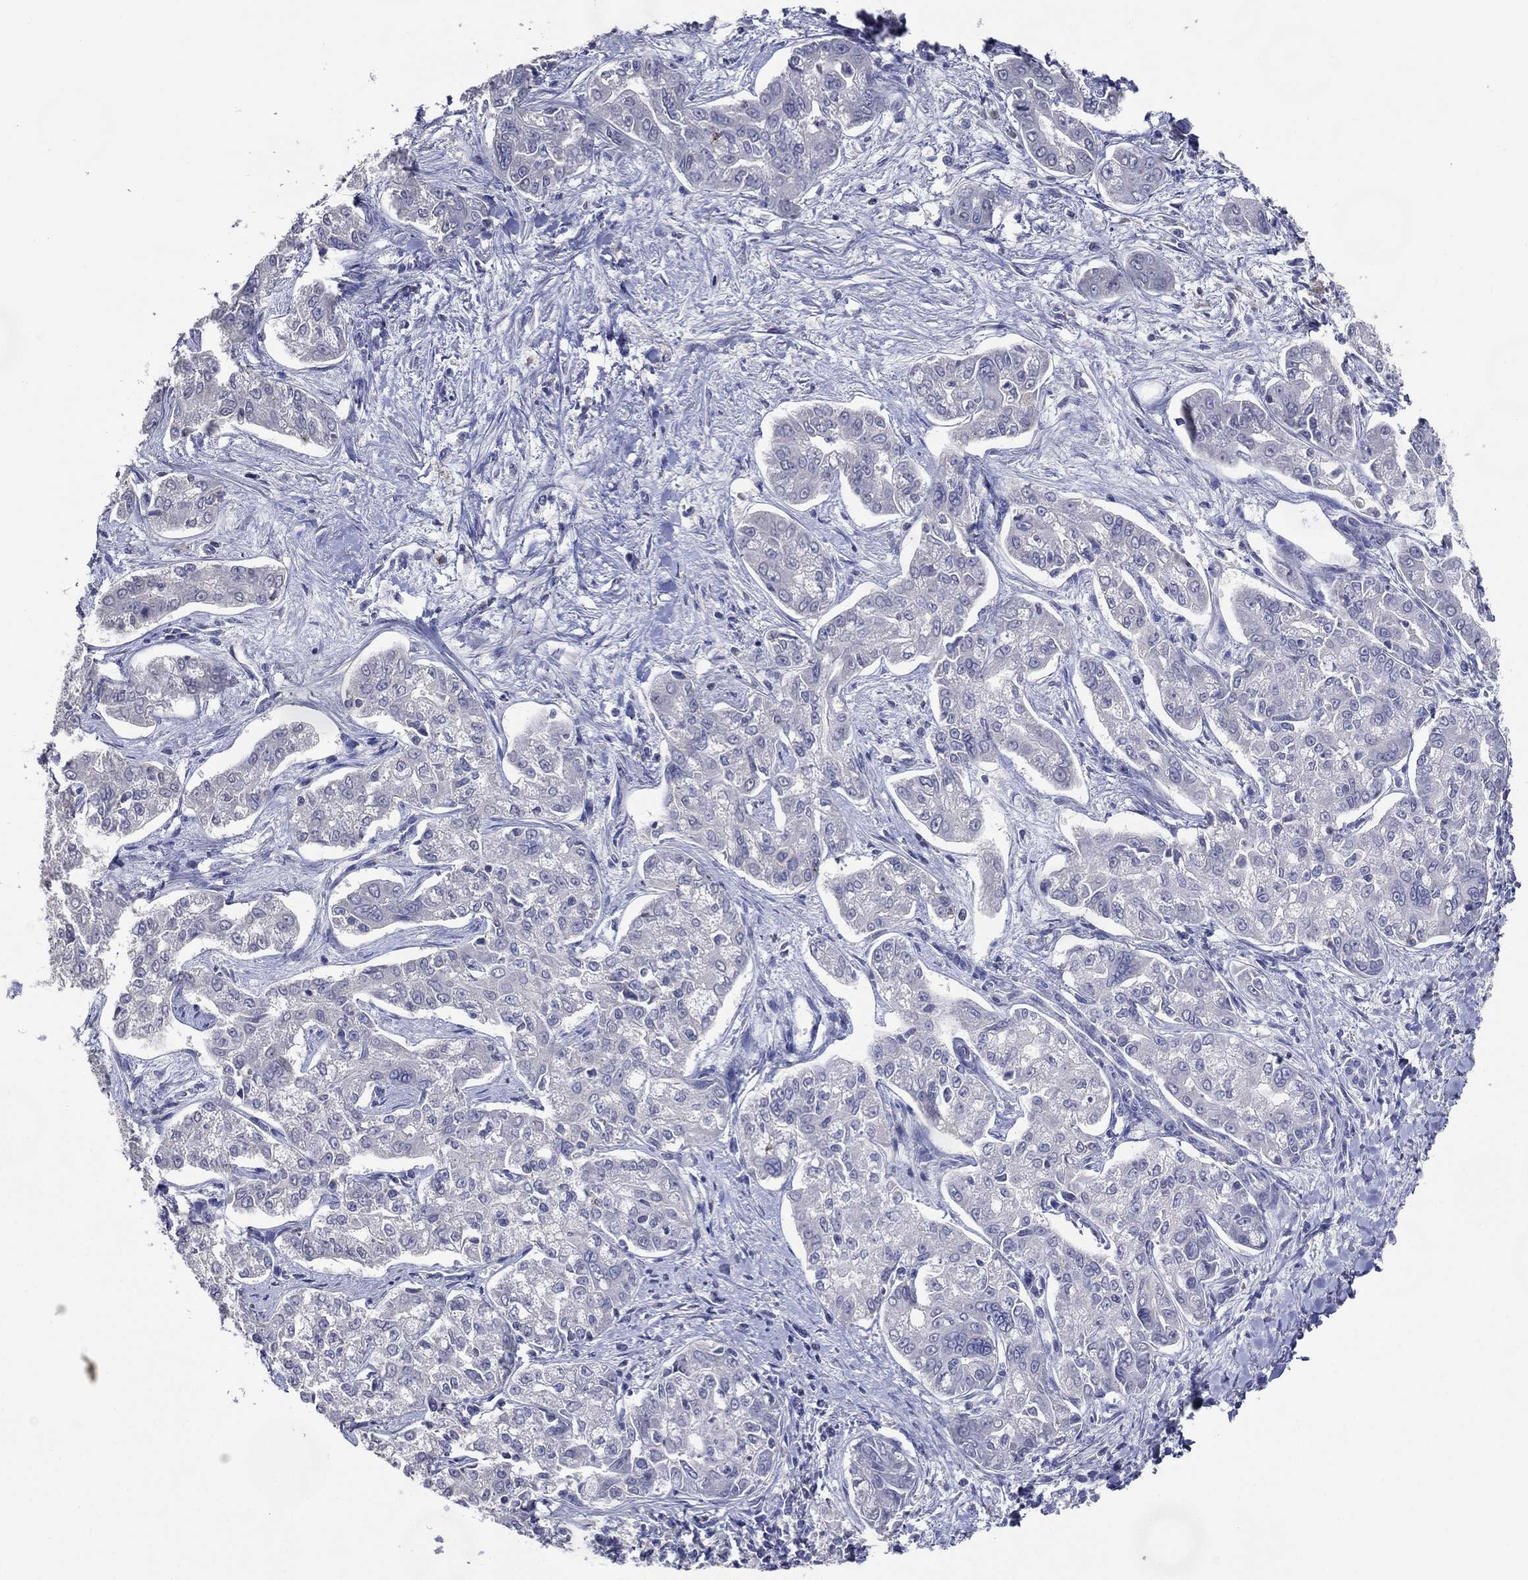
{"staining": {"intensity": "negative", "quantity": "none", "location": "none"}, "tissue": "liver cancer", "cell_type": "Tumor cells", "image_type": "cancer", "snomed": [{"axis": "morphology", "description": "Cholangiocarcinoma"}, {"axis": "topography", "description": "Liver"}], "caption": "IHC micrograph of liver cancer (cholangiocarcinoma) stained for a protein (brown), which reveals no staining in tumor cells. Brightfield microscopy of immunohistochemistry stained with DAB (brown) and hematoxylin (blue), captured at high magnification.", "gene": "TFAP2A", "patient": {"sex": "female", "age": 47}}